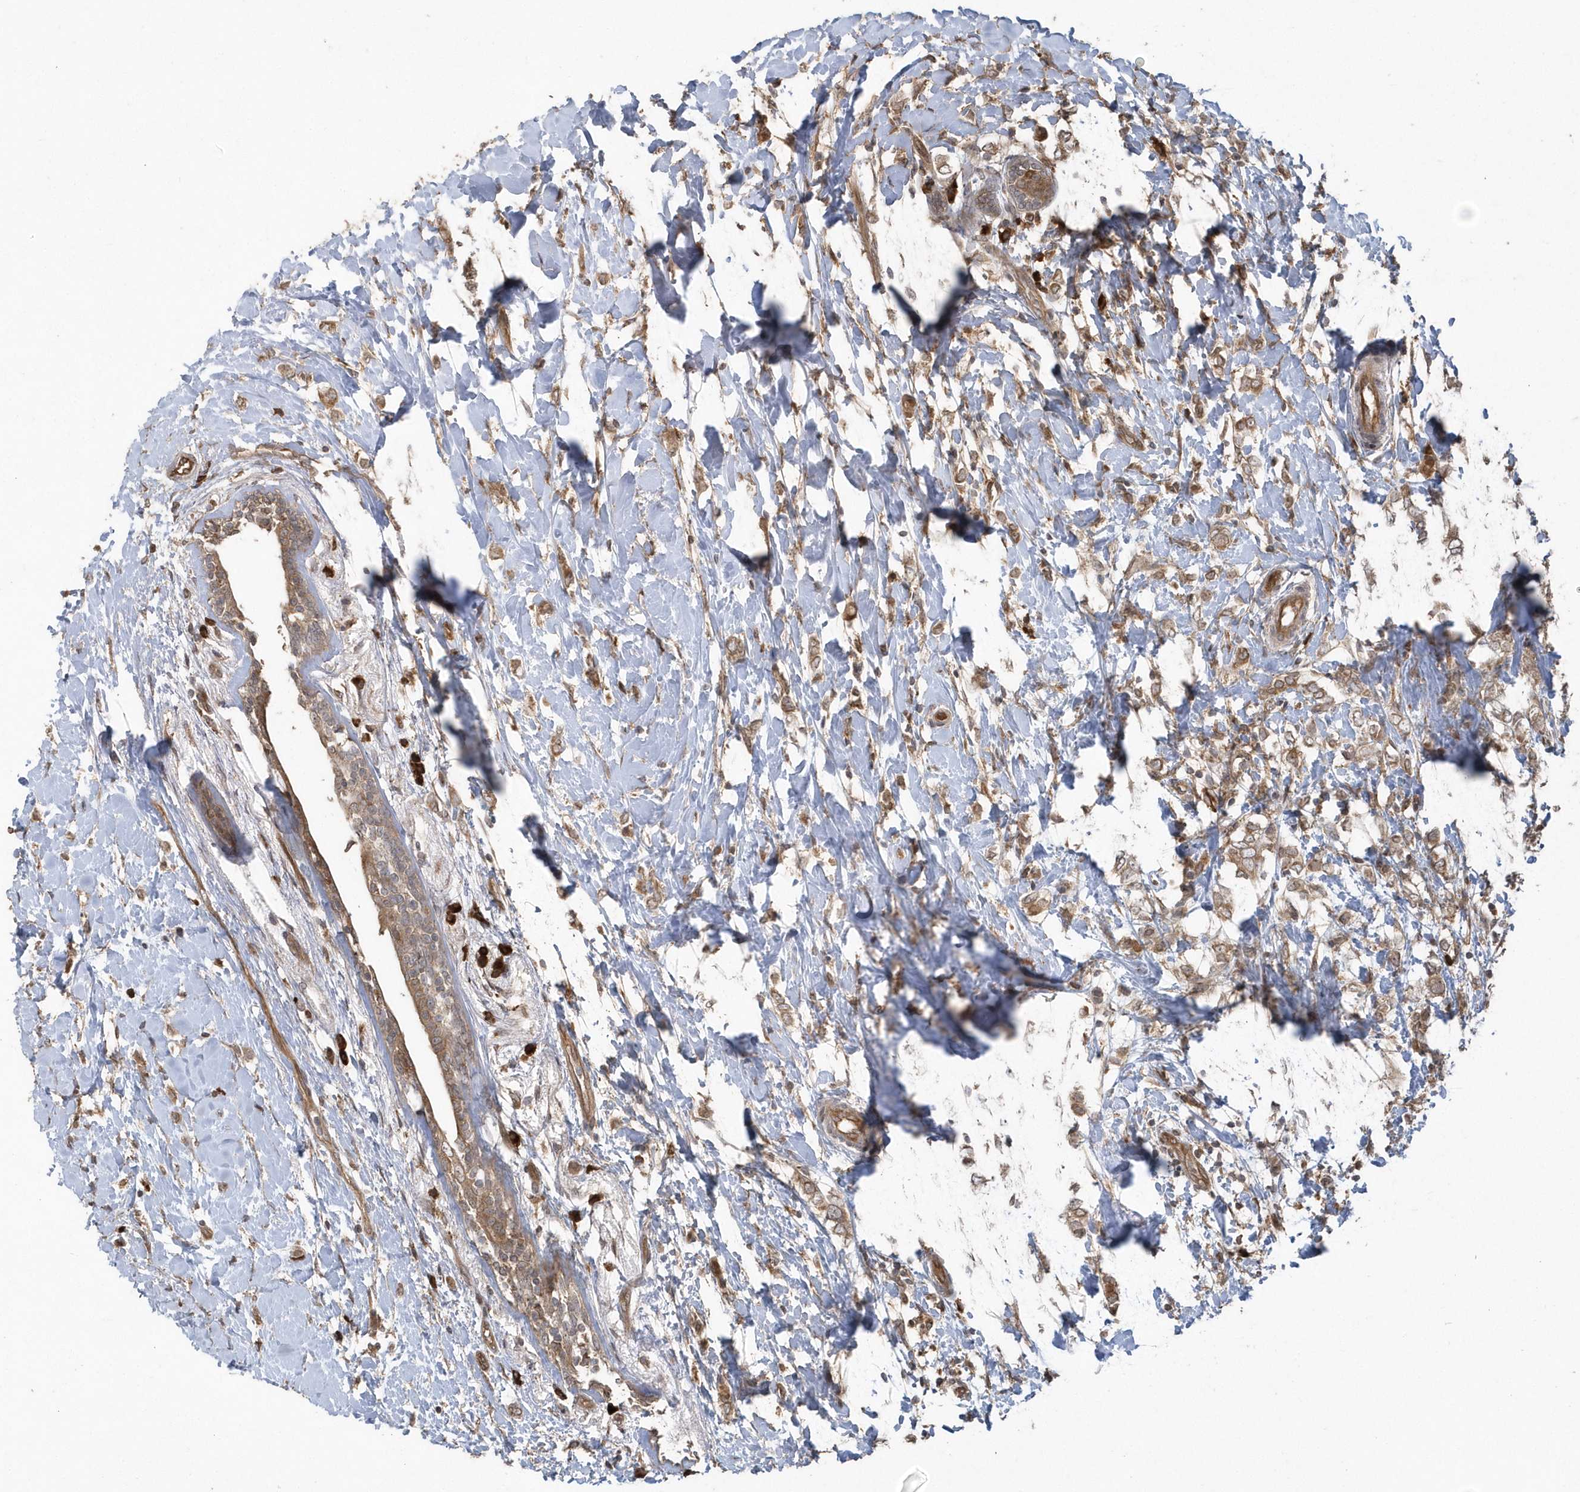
{"staining": {"intensity": "moderate", "quantity": ">75%", "location": "cytoplasmic/membranous"}, "tissue": "breast cancer", "cell_type": "Tumor cells", "image_type": "cancer", "snomed": [{"axis": "morphology", "description": "Normal tissue, NOS"}, {"axis": "morphology", "description": "Lobular carcinoma"}, {"axis": "topography", "description": "Breast"}], "caption": "Immunohistochemical staining of human lobular carcinoma (breast) displays moderate cytoplasmic/membranous protein staining in approximately >75% of tumor cells.", "gene": "HERPUD1", "patient": {"sex": "female", "age": 47}}